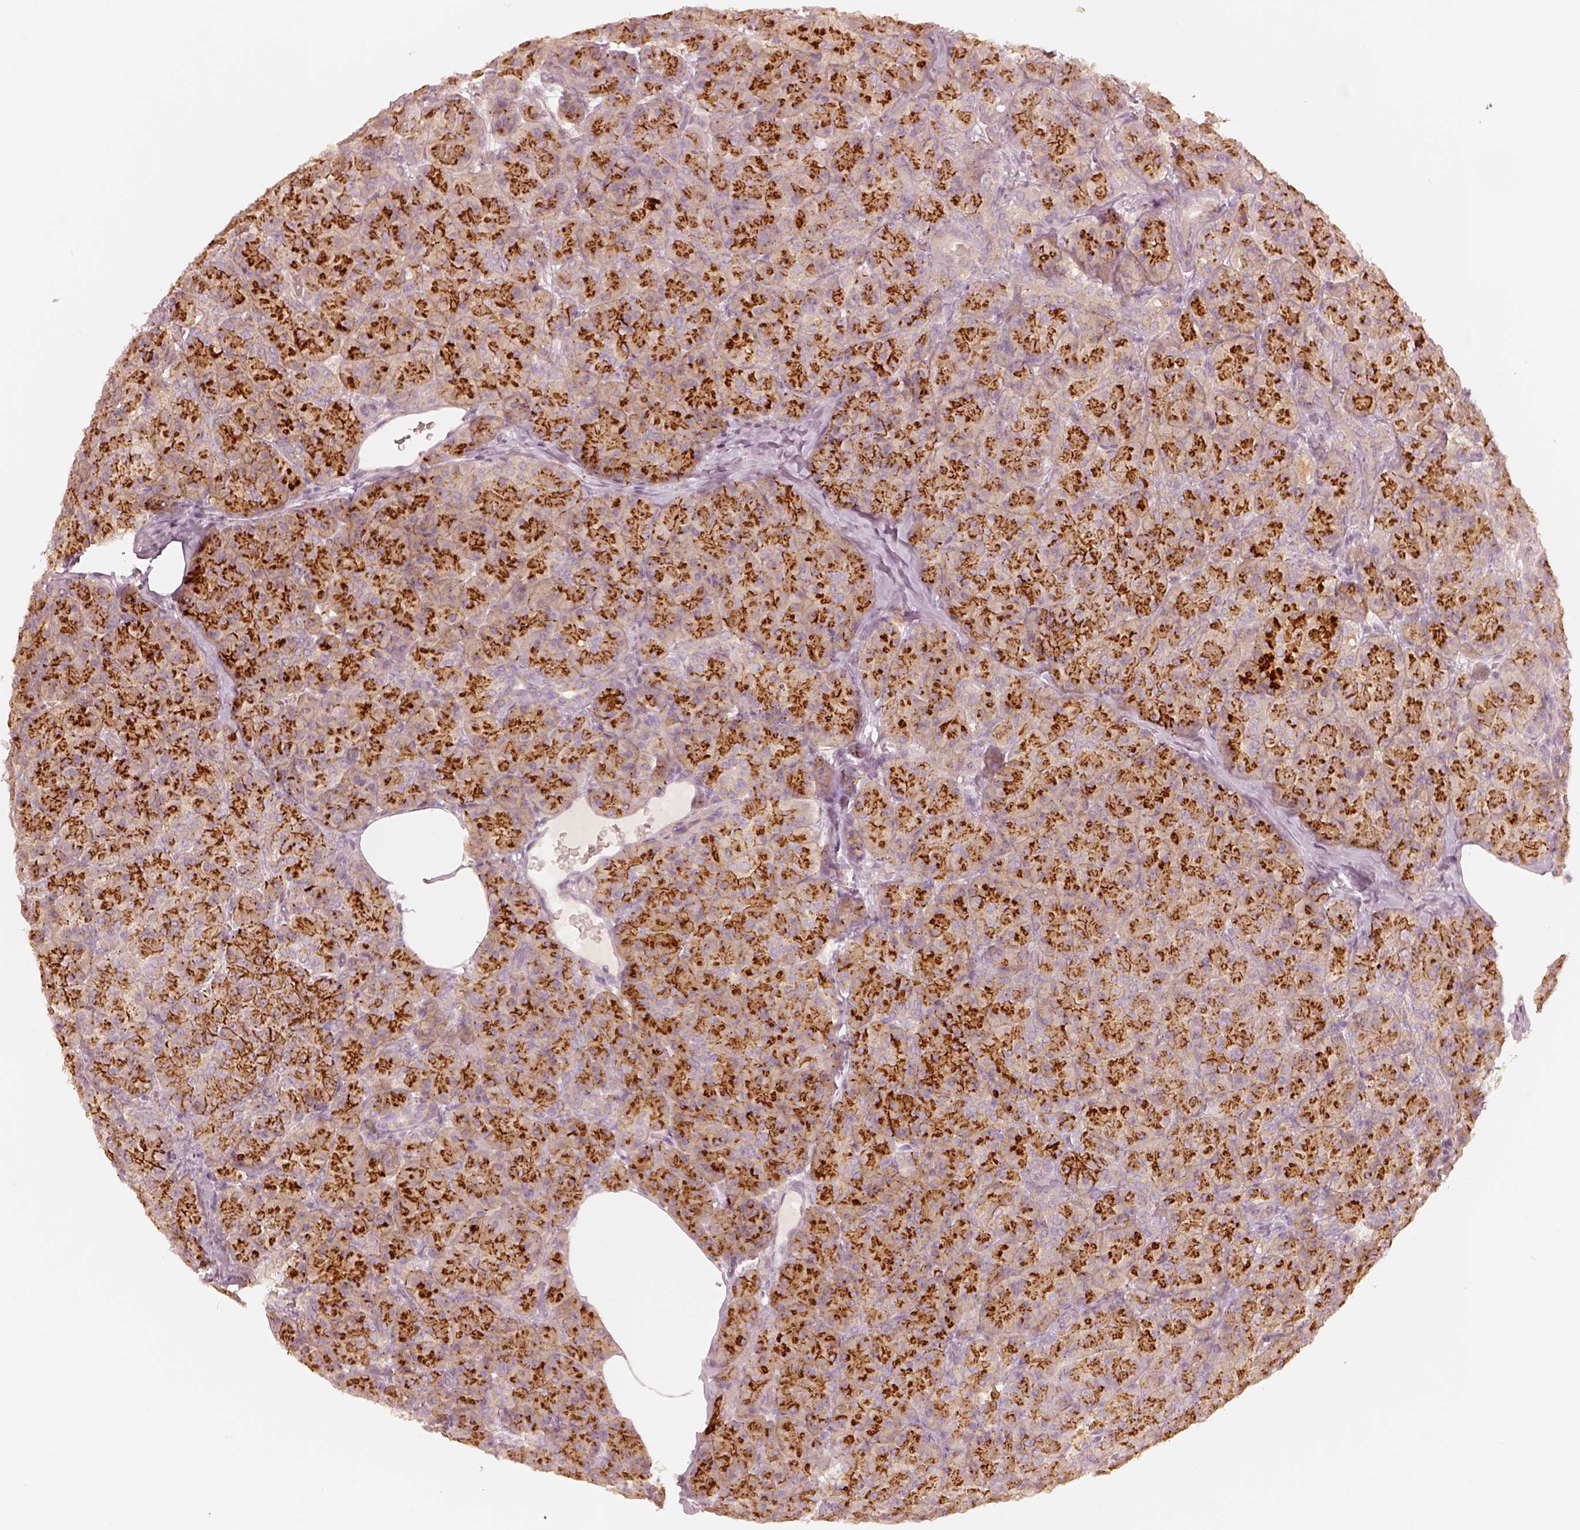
{"staining": {"intensity": "strong", "quantity": ">75%", "location": "cytoplasmic/membranous"}, "tissue": "pancreas", "cell_type": "Exocrine glandular cells", "image_type": "normal", "snomed": [{"axis": "morphology", "description": "Normal tissue, NOS"}, {"axis": "topography", "description": "Pancreas"}], "caption": "Protein staining shows strong cytoplasmic/membranous staining in about >75% of exocrine glandular cells in benign pancreas.", "gene": "GORASP2", "patient": {"sex": "male", "age": 57}}